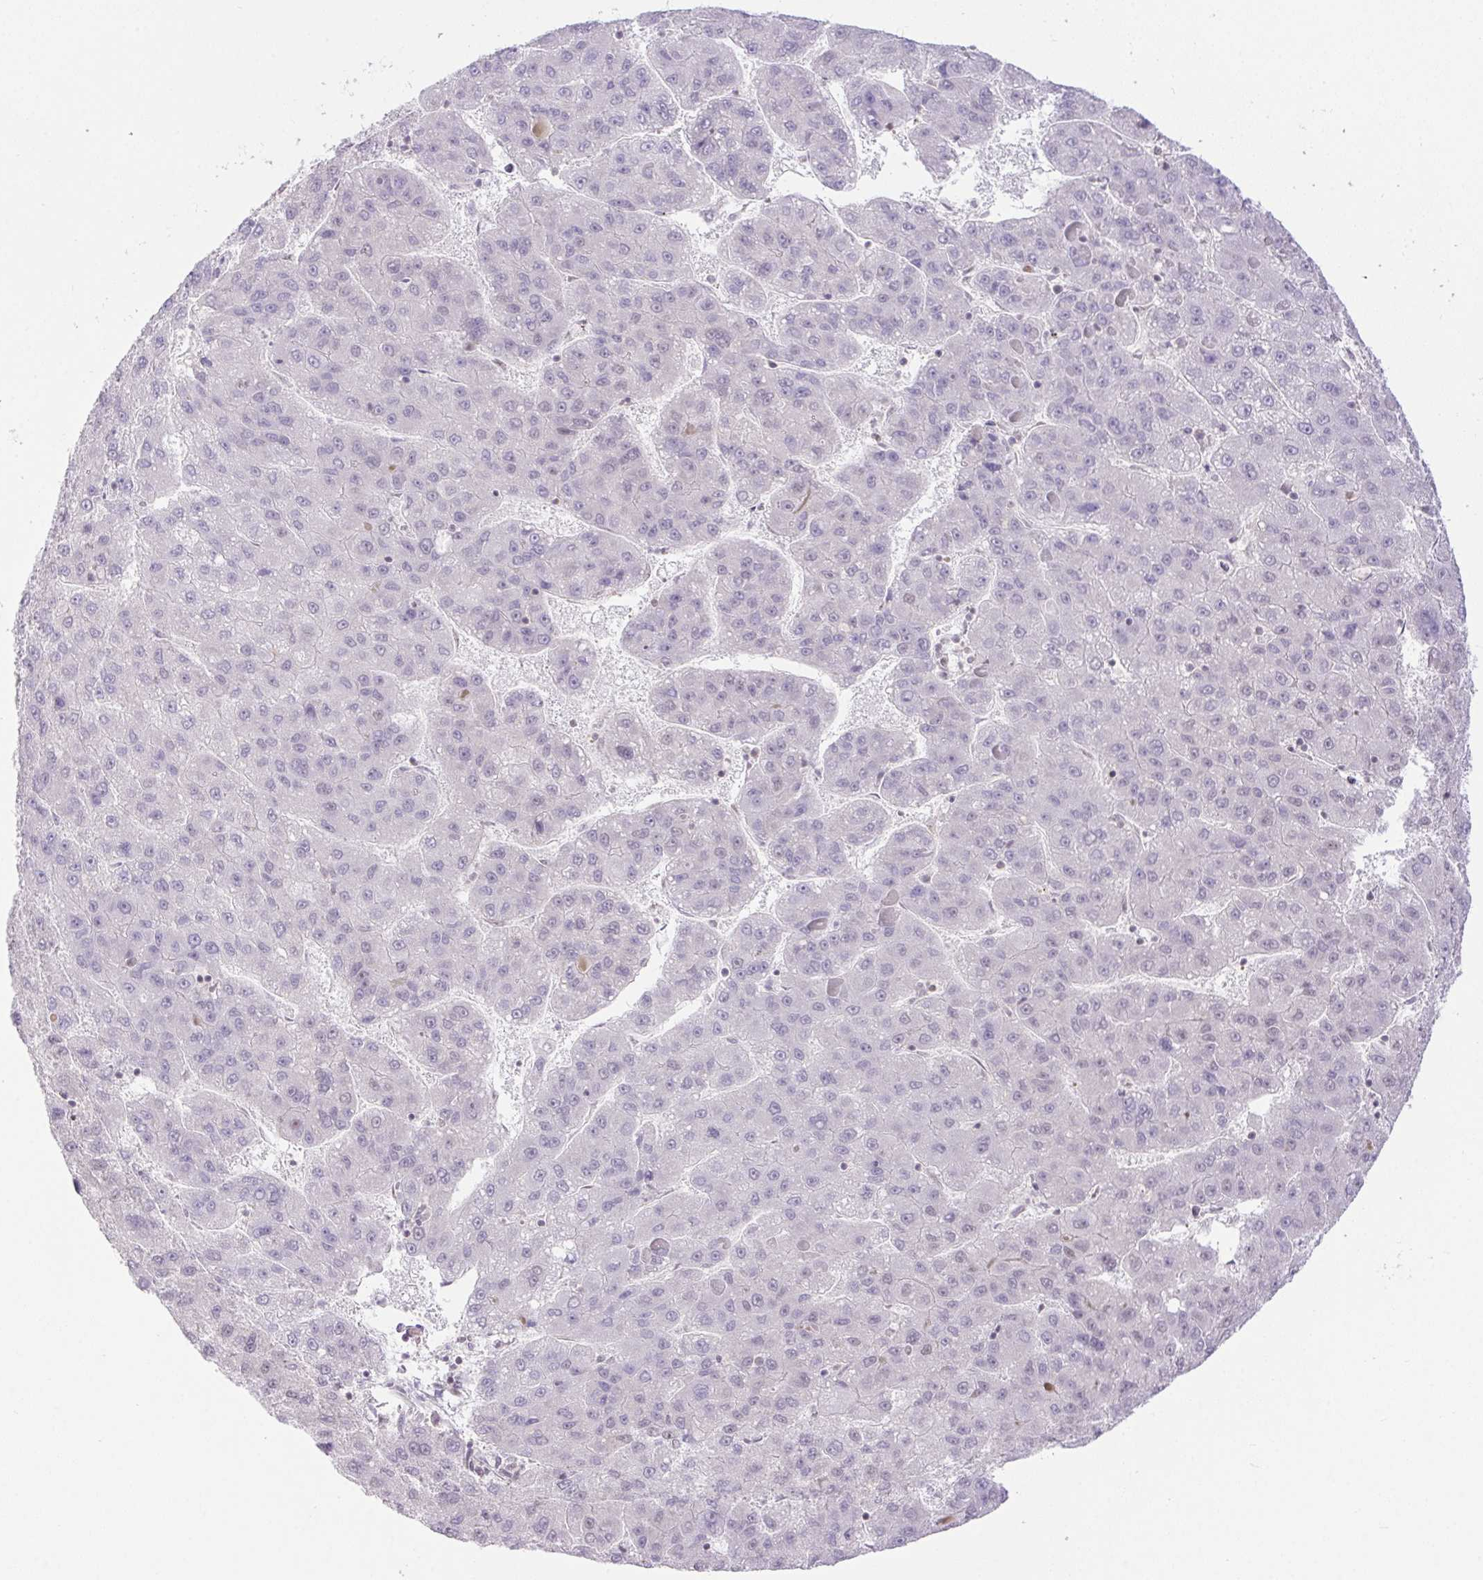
{"staining": {"intensity": "negative", "quantity": "none", "location": "none"}, "tissue": "liver cancer", "cell_type": "Tumor cells", "image_type": "cancer", "snomed": [{"axis": "morphology", "description": "Carcinoma, Hepatocellular, NOS"}, {"axis": "topography", "description": "Liver"}], "caption": "The IHC image has no significant staining in tumor cells of liver cancer (hepatocellular carcinoma) tissue.", "gene": "DDX17", "patient": {"sex": "female", "age": 82}}